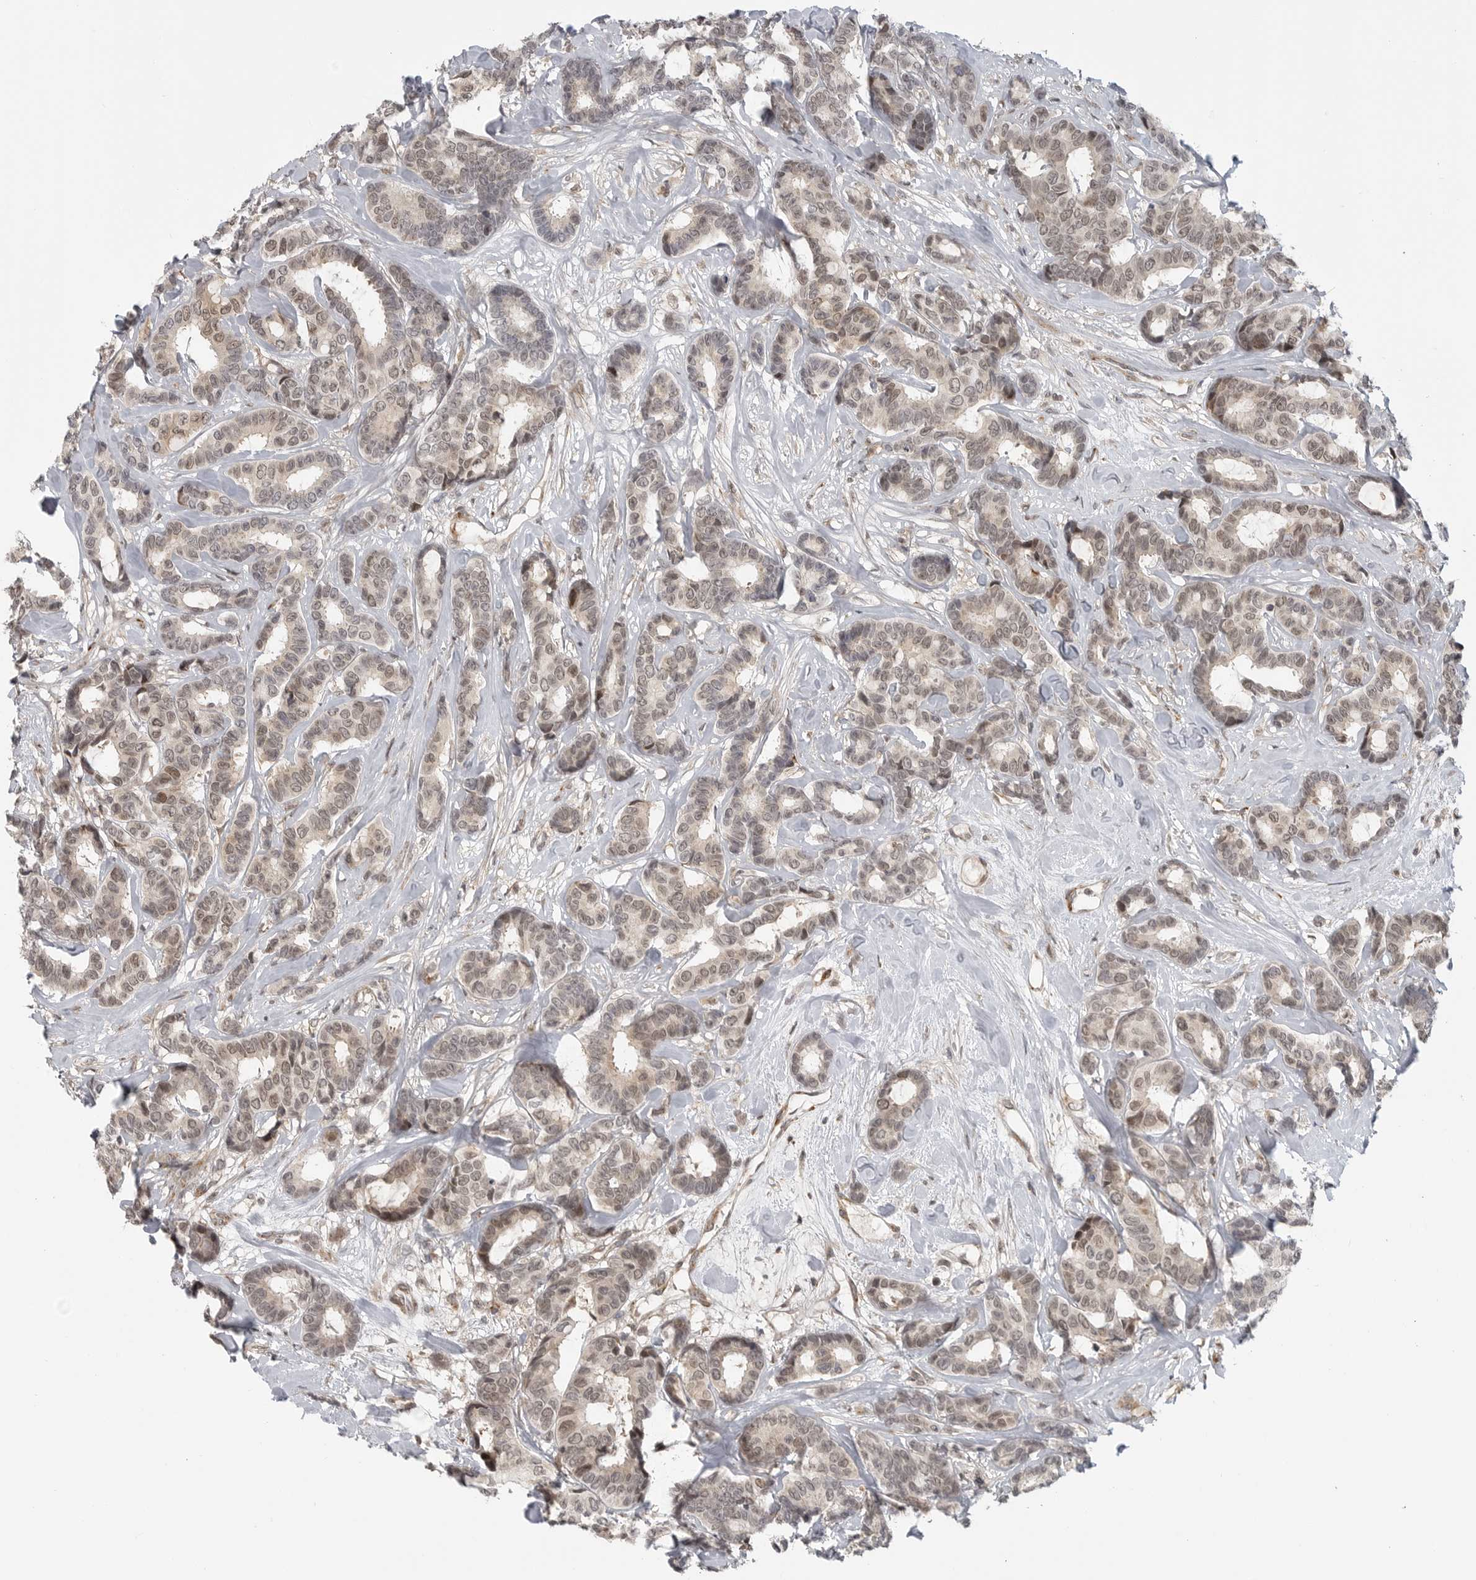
{"staining": {"intensity": "weak", "quantity": ">75%", "location": "nuclear"}, "tissue": "breast cancer", "cell_type": "Tumor cells", "image_type": "cancer", "snomed": [{"axis": "morphology", "description": "Duct carcinoma"}, {"axis": "topography", "description": "Breast"}], "caption": "Human intraductal carcinoma (breast) stained with a protein marker shows weak staining in tumor cells.", "gene": "CEP295NL", "patient": {"sex": "female", "age": 87}}